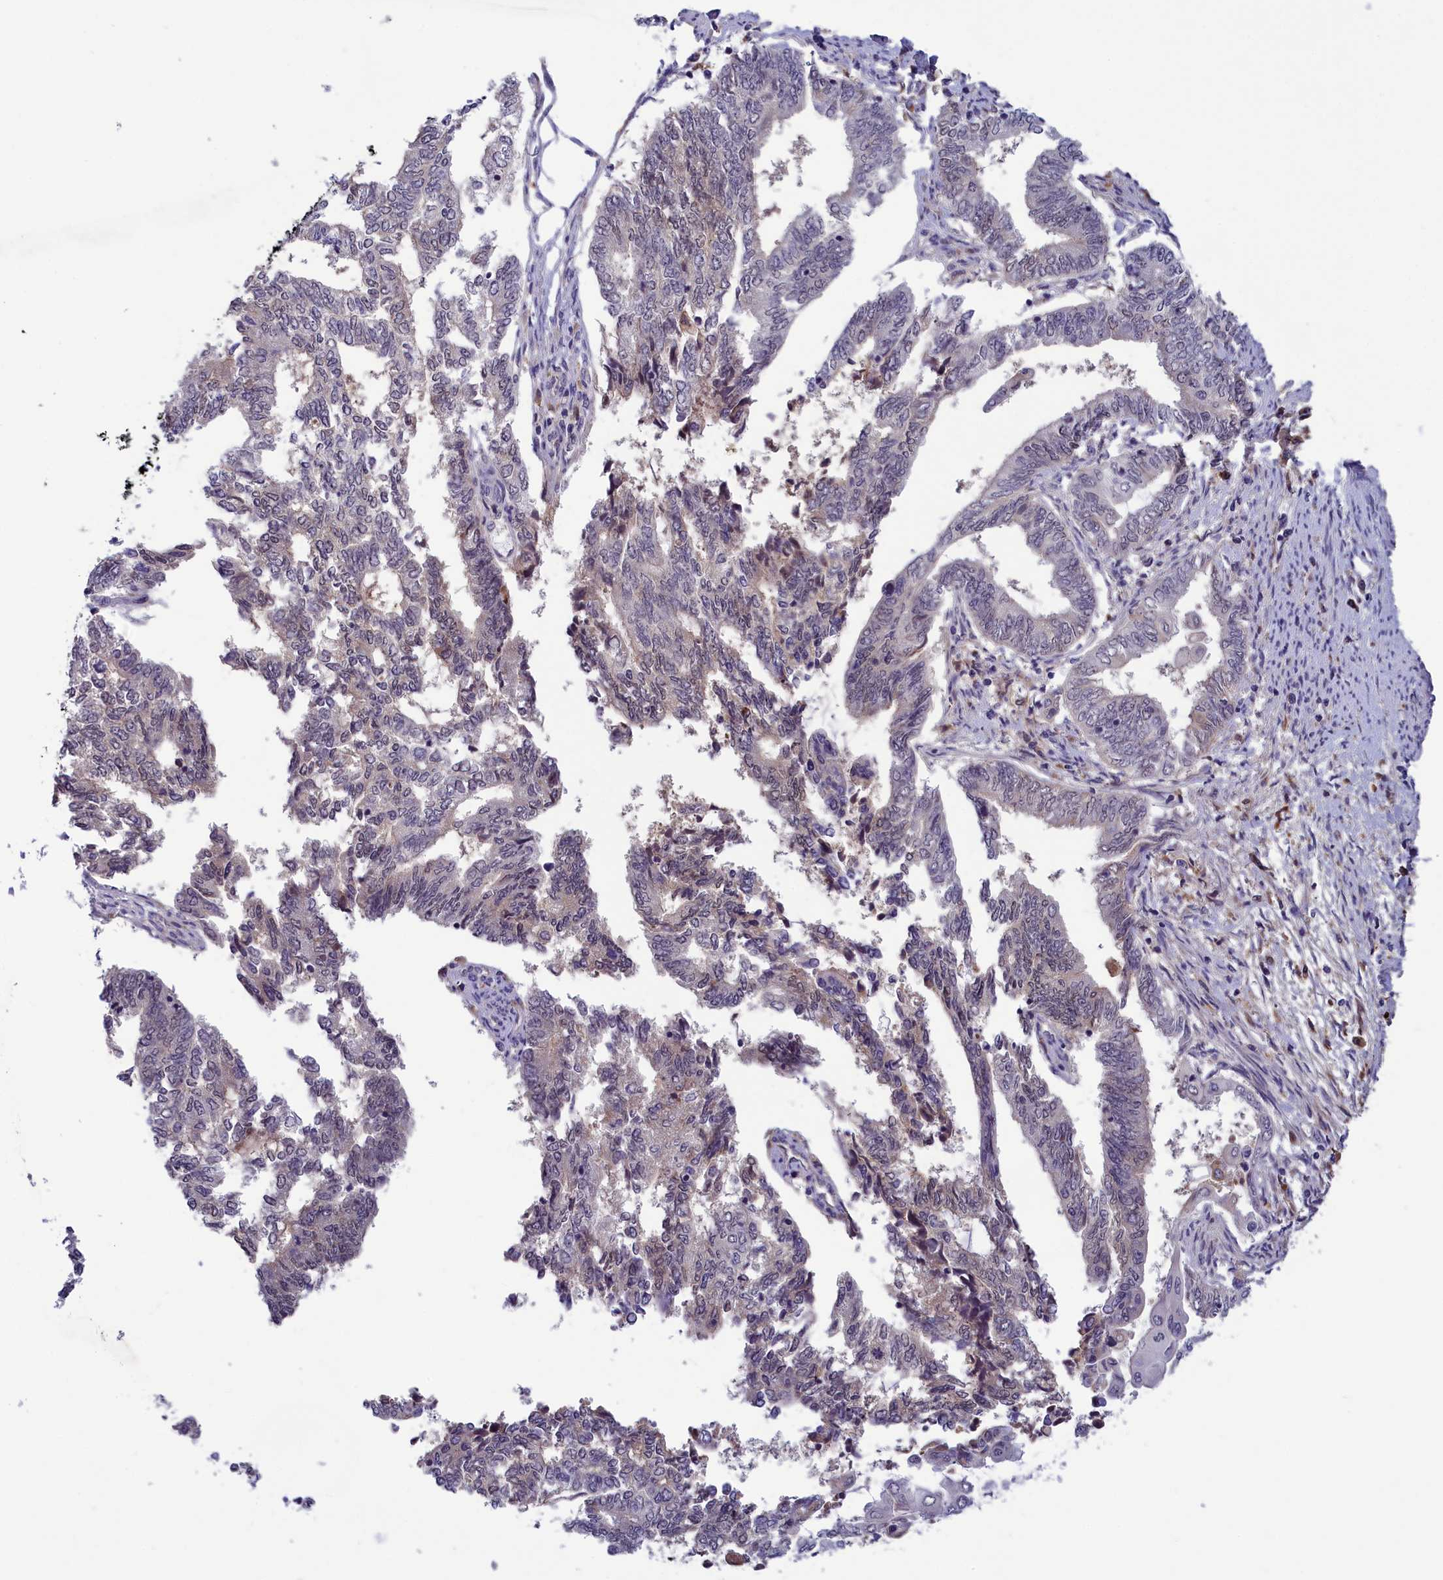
{"staining": {"intensity": "weak", "quantity": "<25%", "location": "nuclear"}, "tissue": "endometrial cancer", "cell_type": "Tumor cells", "image_type": "cancer", "snomed": [{"axis": "morphology", "description": "Adenocarcinoma, NOS"}, {"axis": "topography", "description": "Uterus"}, {"axis": "topography", "description": "Endometrium"}], "caption": "Protein analysis of endometrial cancer (adenocarcinoma) exhibits no significant expression in tumor cells.", "gene": "STYX", "patient": {"sex": "female", "age": 70}}